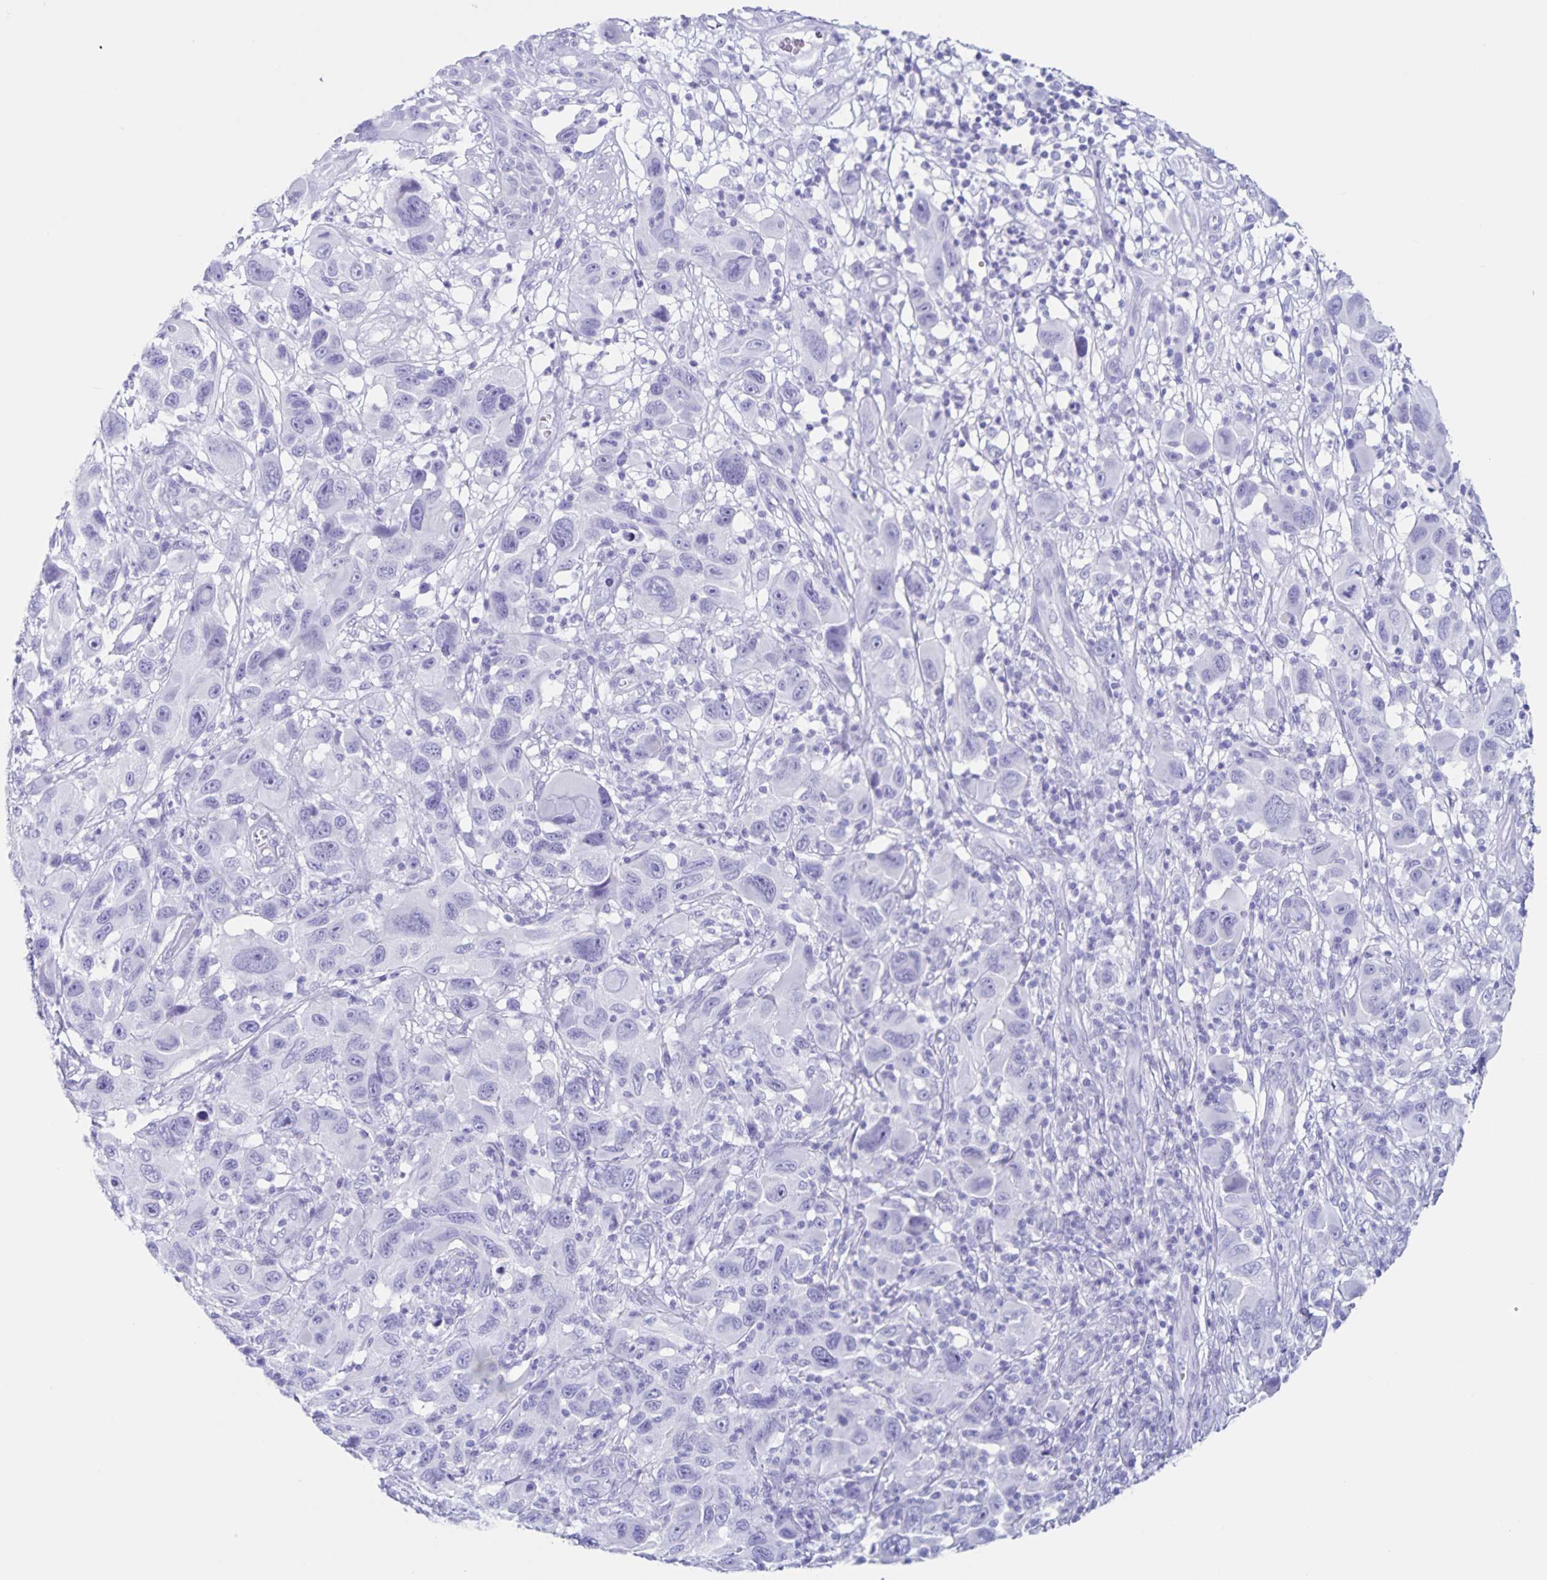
{"staining": {"intensity": "negative", "quantity": "none", "location": "none"}, "tissue": "melanoma", "cell_type": "Tumor cells", "image_type": "cancer", "snomed": [{"axis": "morphology", "description": "Malignant melanoma, NOS"}, {"axis": "topography", "description": "Skin"}], "caption": "Immunohistochemistry (IHC) of human malignant melanoma displays no expression in tumor cells.", "gene": "C12orf56", "patient": {"sex": "male", "age": 53}}